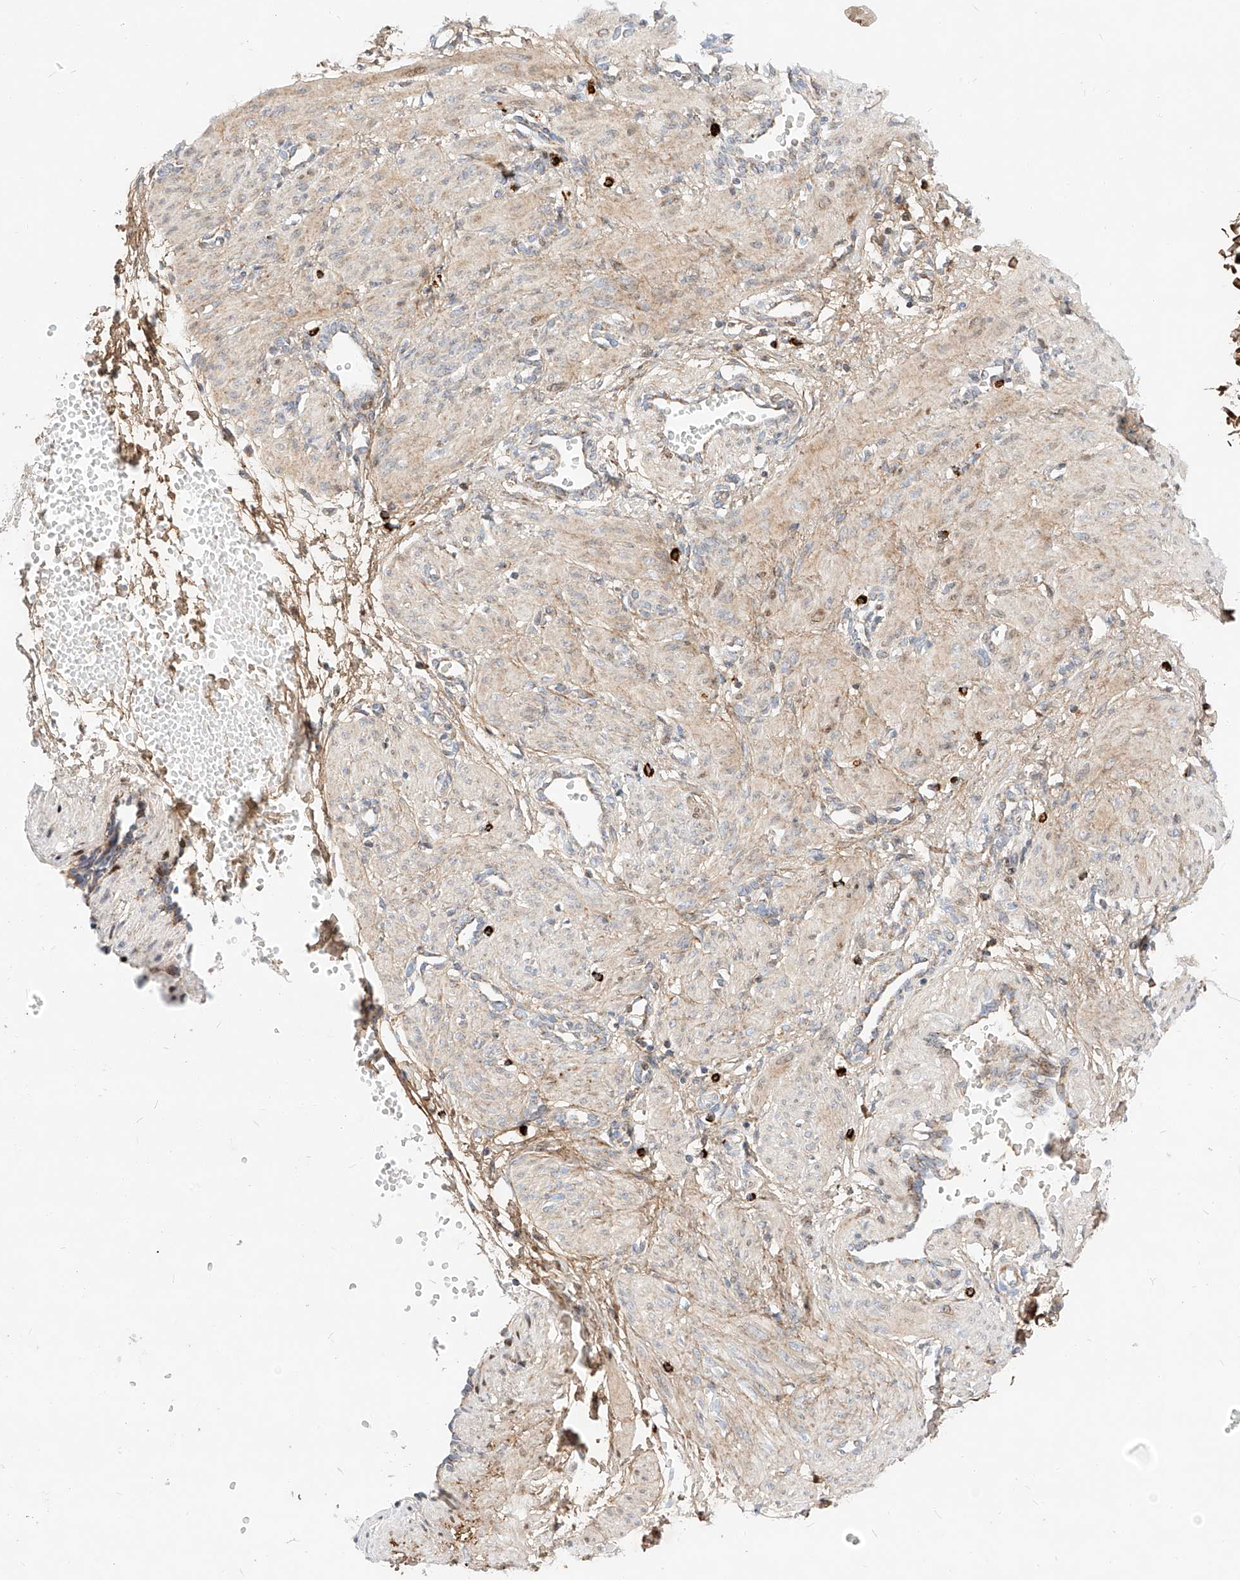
{"staining": {"intensity": "moderate", "quantity": "<25%", "location": "cytoplasmic/membranous,nuclear"}, "tissue": "smooth muscle", "cell_type": "Smooth muscle cells", "image_type": "normal", "snomed": [{"axis": "morphology", "description": "Normal tissue, NOS"}, {"axis": "topography", "description": "Endometrium"}], "caption": "Immunohistochemical staining of unremarkable human smooth muscle exhibits low levels of moderate cytoplasmic/membranous,nuclear positivity in approximately <25% of smooth muscle cells.", "gene": "OSGEPL1", "patient": {"sex": "female", "age": 33}}